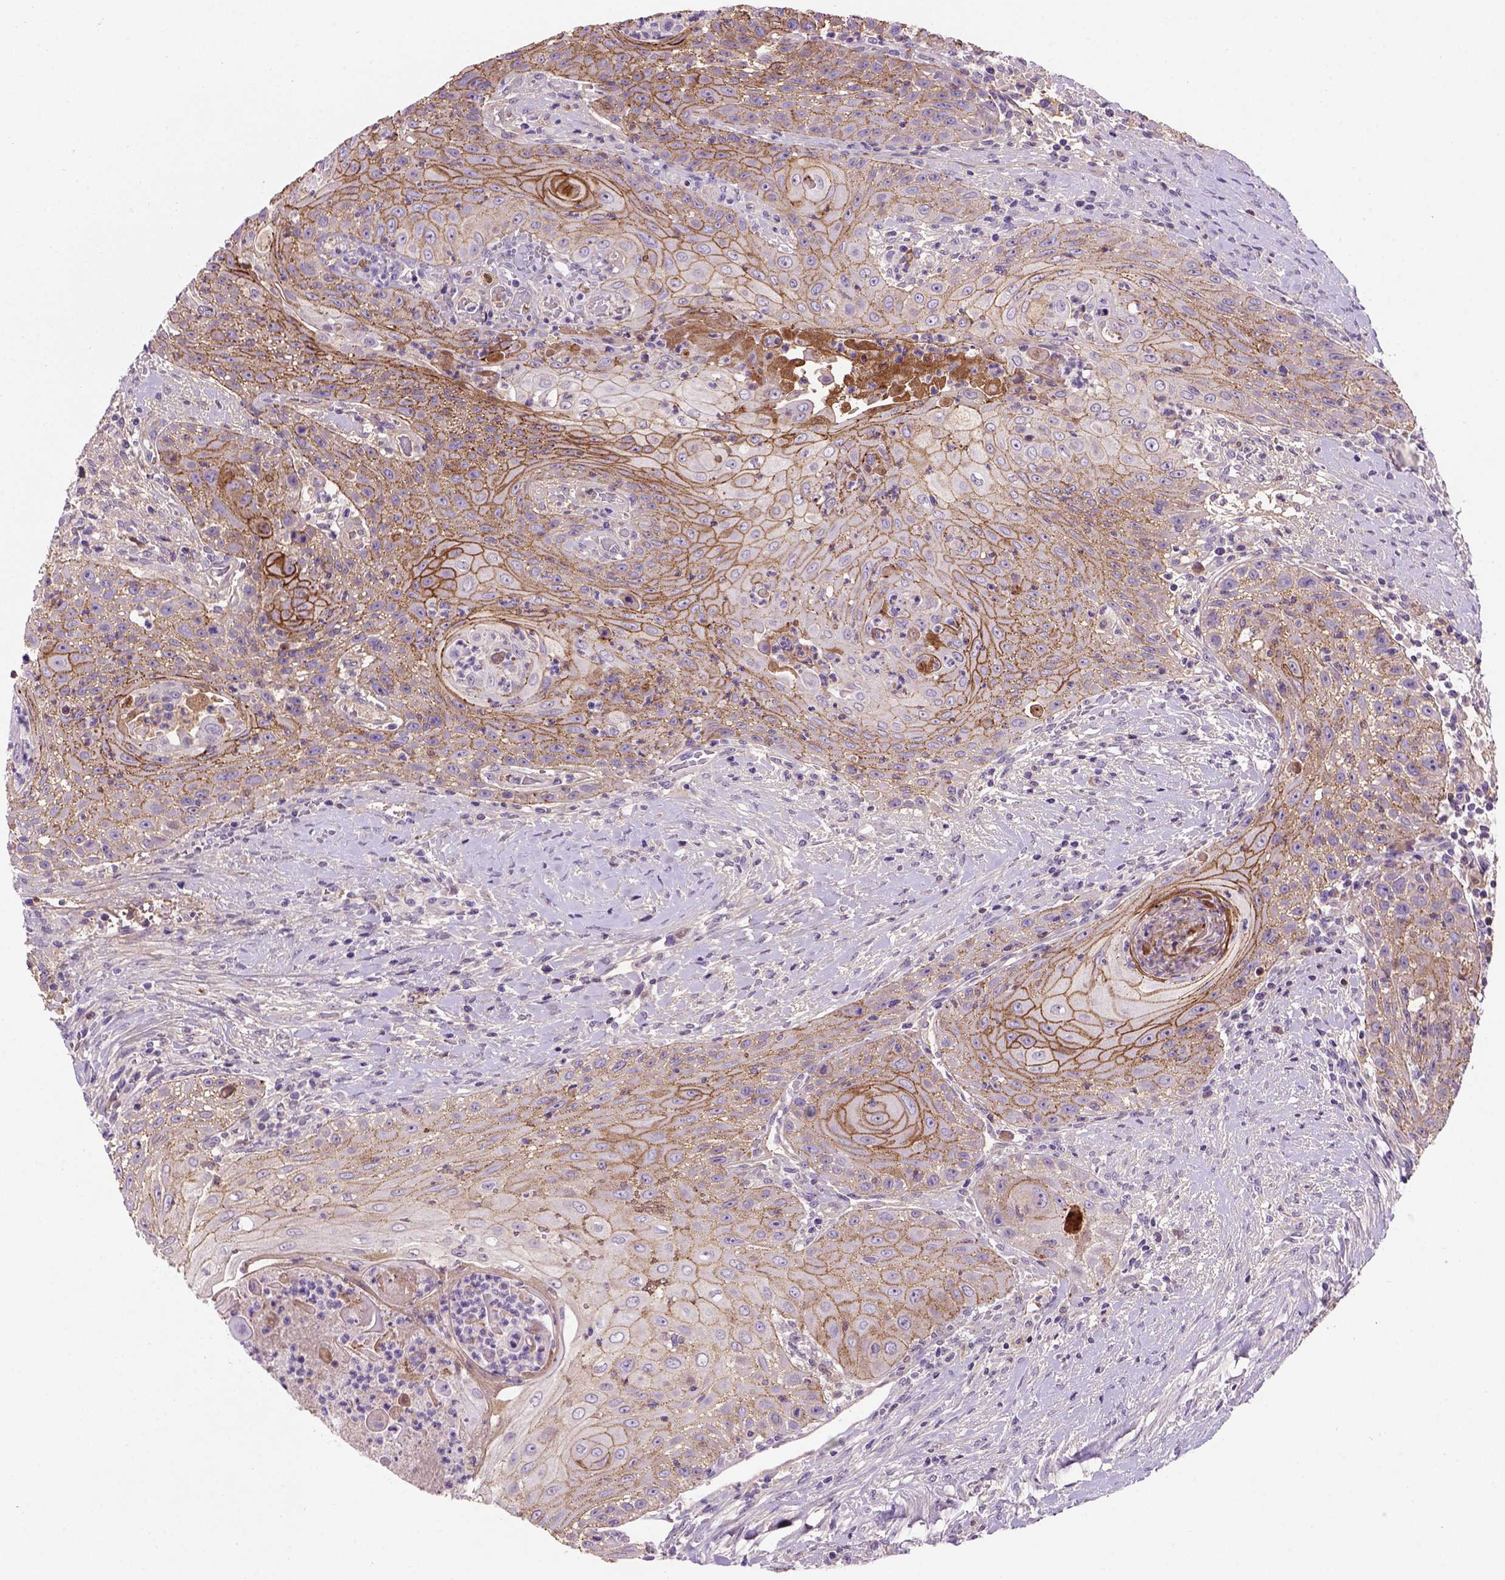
{"staining": {"intensity": "moderate", "quantity": ">75%", "location": "cytoplasmic/membranous"}, "tissue": "head and neck cancer", "cell_type": "Tumor cells", "image_type": "cancer", "snomed": [{"axis": "morphology", "description": "Squamous cell carcinoma, NOS"}, {"axis": "topography", "description": "Head-Neck"}], "caption": "Protein staining shows moderate cytoplasmic/membranous staining in approximately >75% of tumor cells in head and neck cancer. (DAB = brown stain, brightfield microscopy at high magnification).", "gene": "CDH1", "patient": {"sex": "male", "age": 69}}